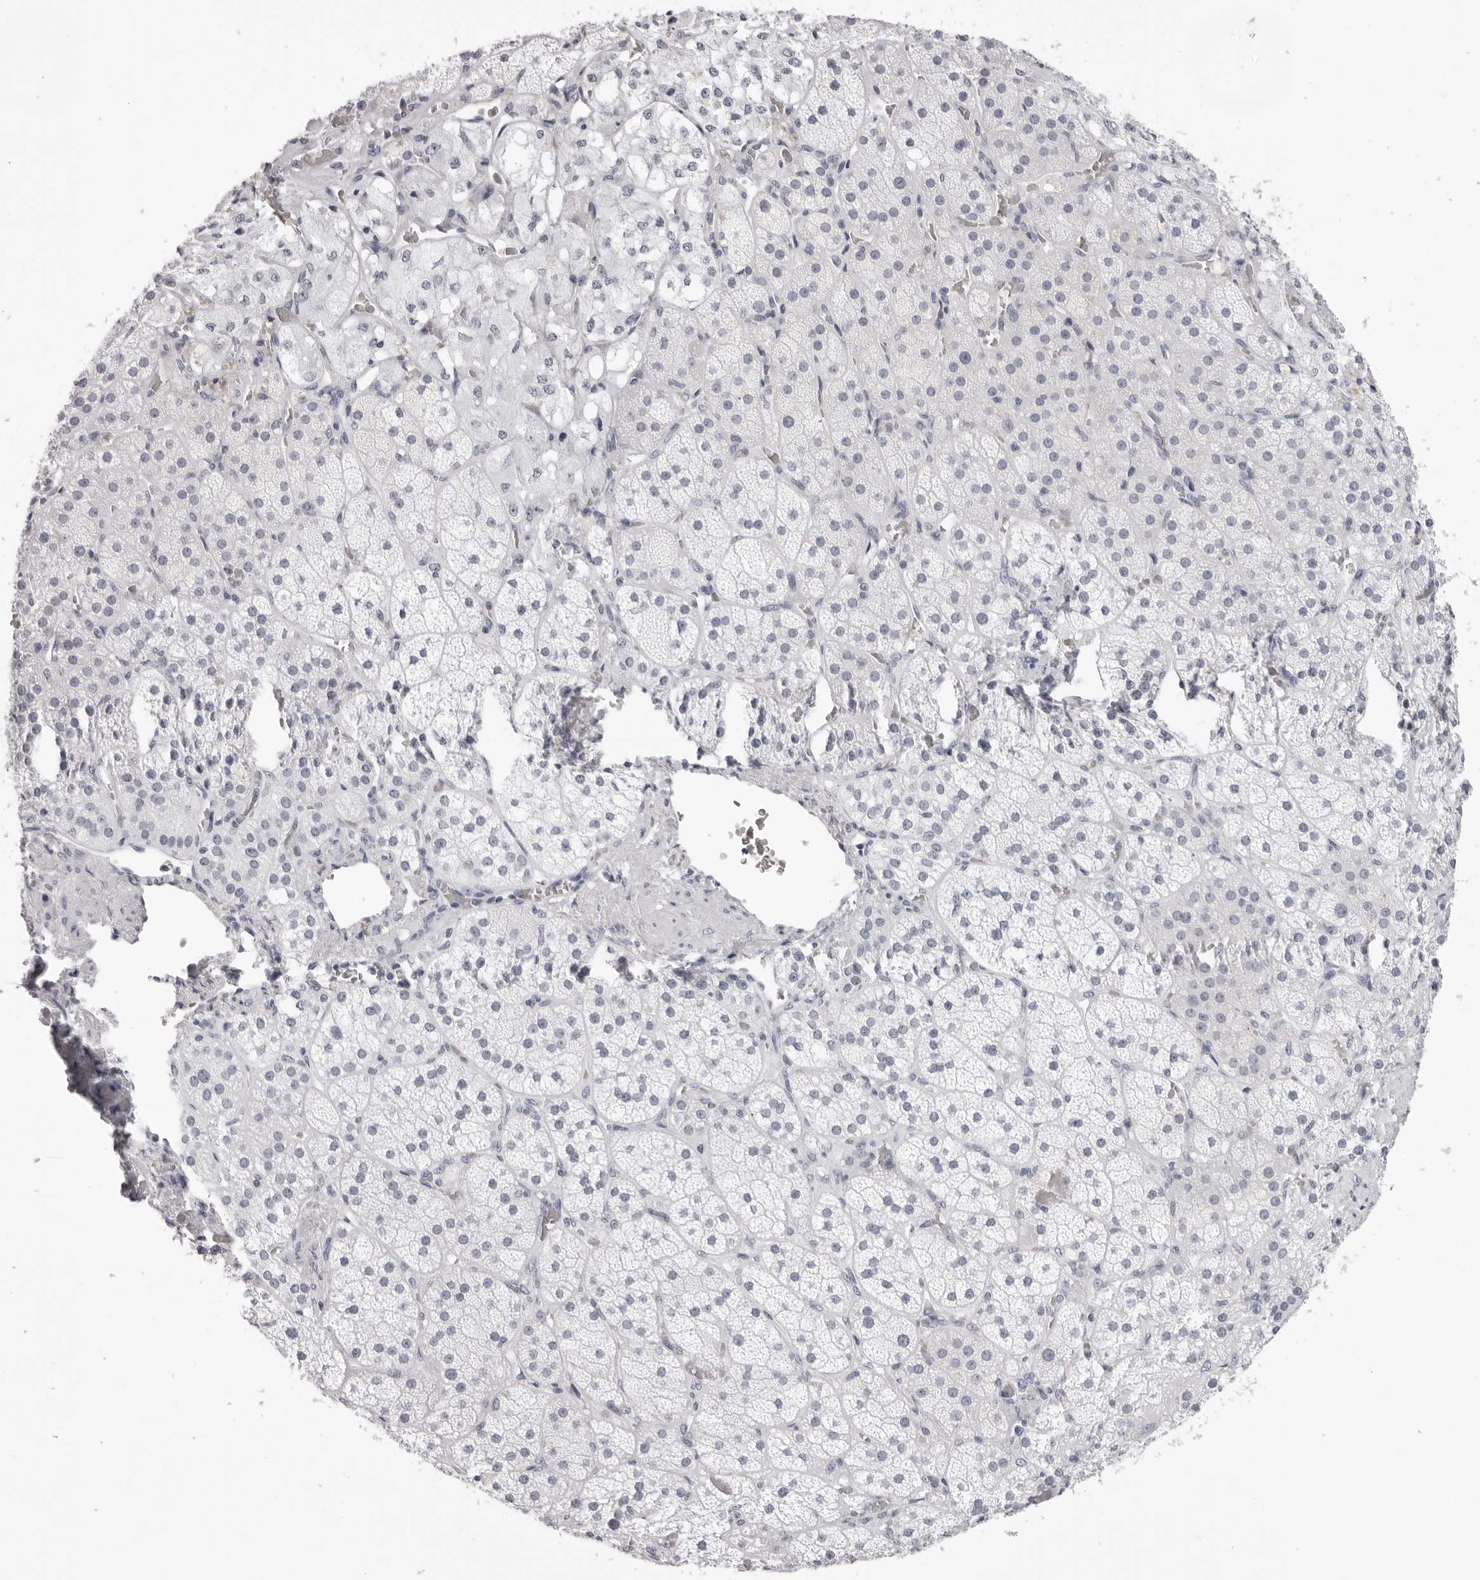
{"staining": {"intensity": "negative", "quantity": "none", "location": "none"}, "tissue": "adrenal gland", "cell_type": "Glandular cells", "image_type": "normal", "snomed": [{"axis": "morphology", "description": "Normal tissue, NOS"}, {"axis": "topography", "description": "Adrenal gland"}], "caption": "The image displays no significant staining in glandular cells of adrenal gland.", "gene": "RHO", "patient": {"sex": "male", "age": 57}}